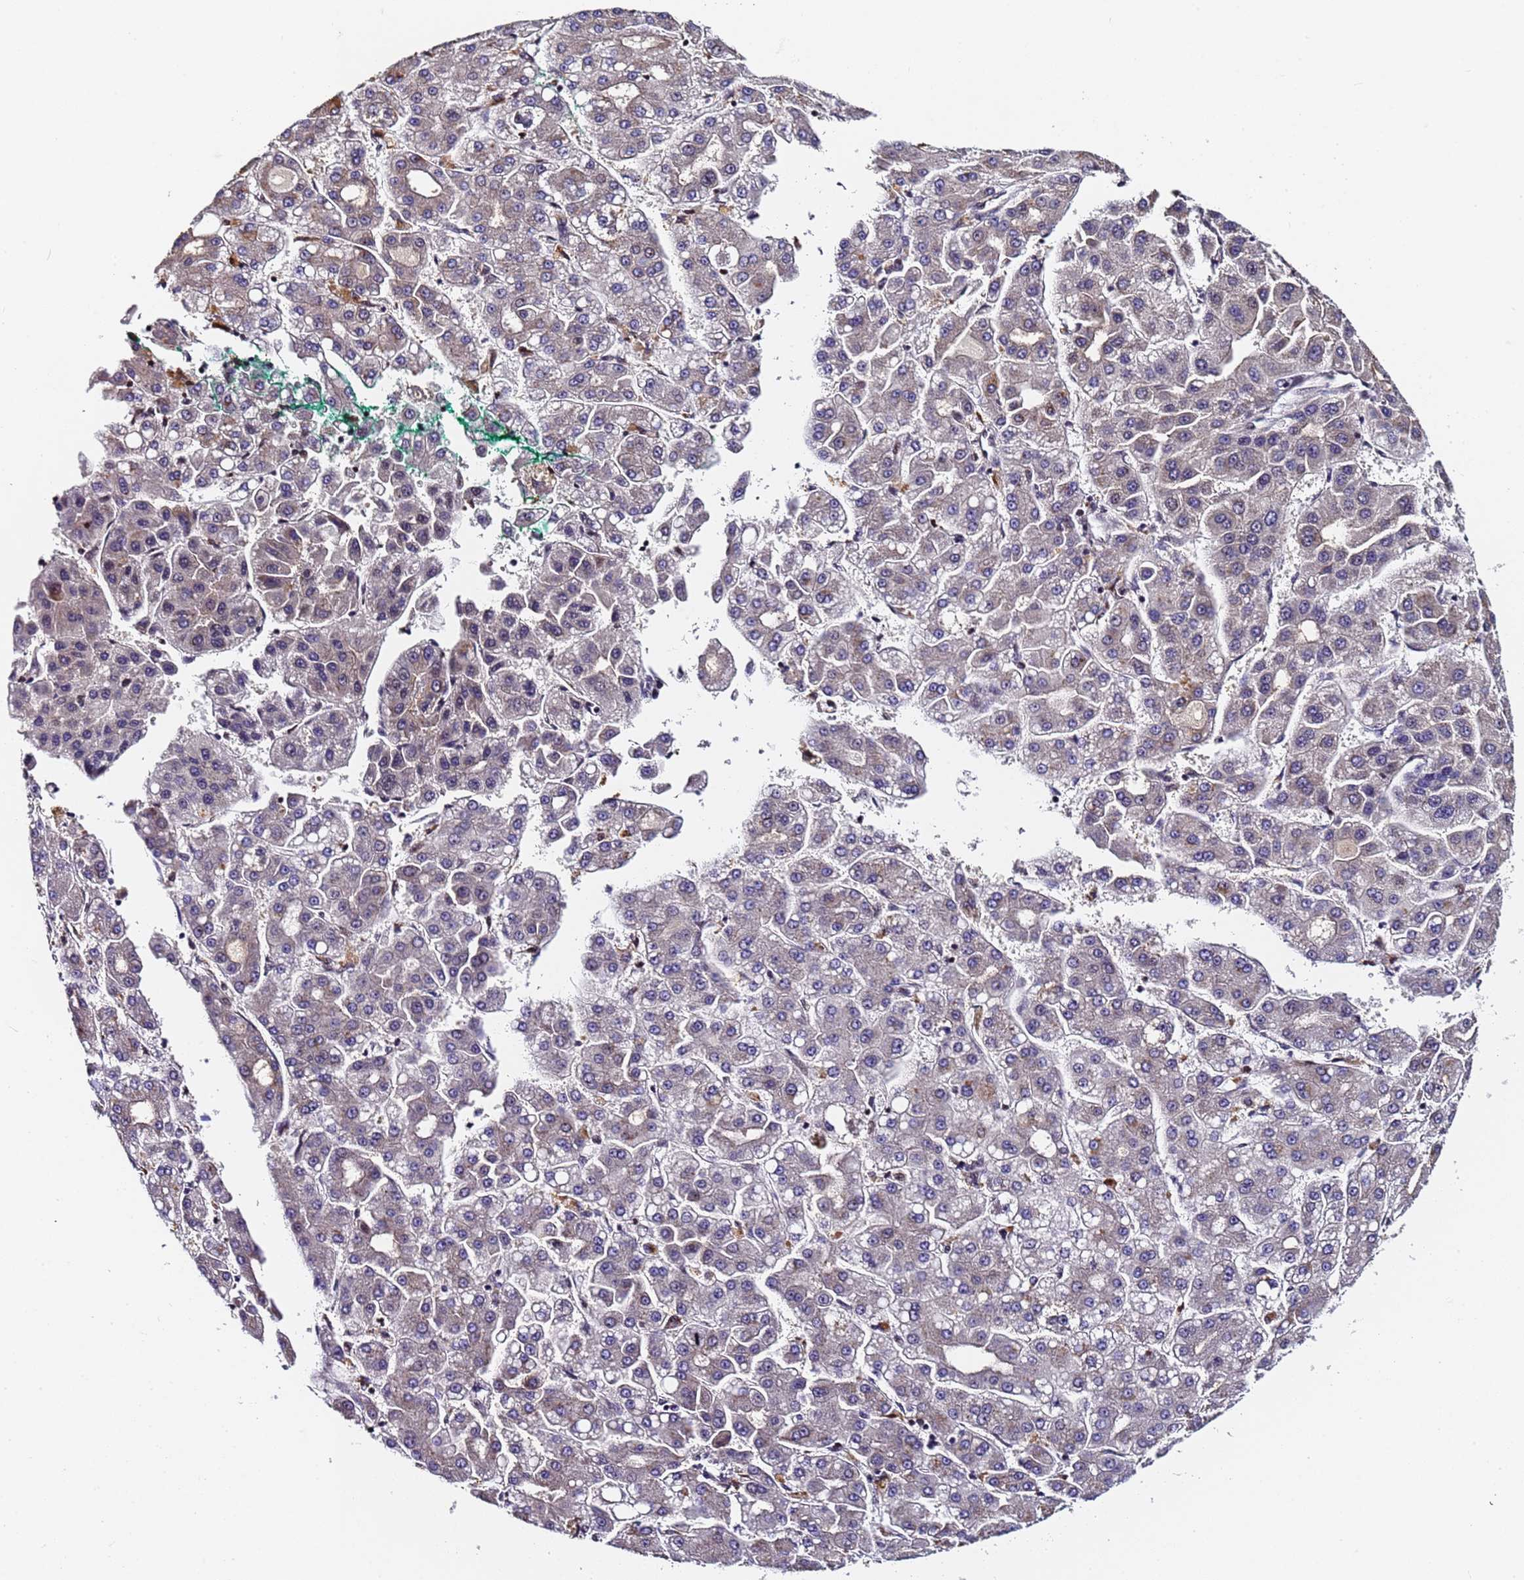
{"staining": {"intensity": "weak", "quantity": "<25%", "location": "cytoplasmic/membranous"}, "tissue": "liver cancer", "cell_type": "Tumor cells", "image_type": "cancer", "snomed": [{"axis": "morphology", "description": "Carcinoma, Hepatocellular, NOS"}, {"axis": "topography", "description": "Liver"}], "caption": "Liver cancer (hepatocellular carcinoma) was stained to show a protein in brown. There is no significant expression in tumor cells. The staining was performed using DAB to visualize the protein expression in brown, while the nuclei were stained in blue with hematoxylin (Magnification: 20x).", "gene": "FNBP4", "patient": {"sex": "male", "age": 65}}